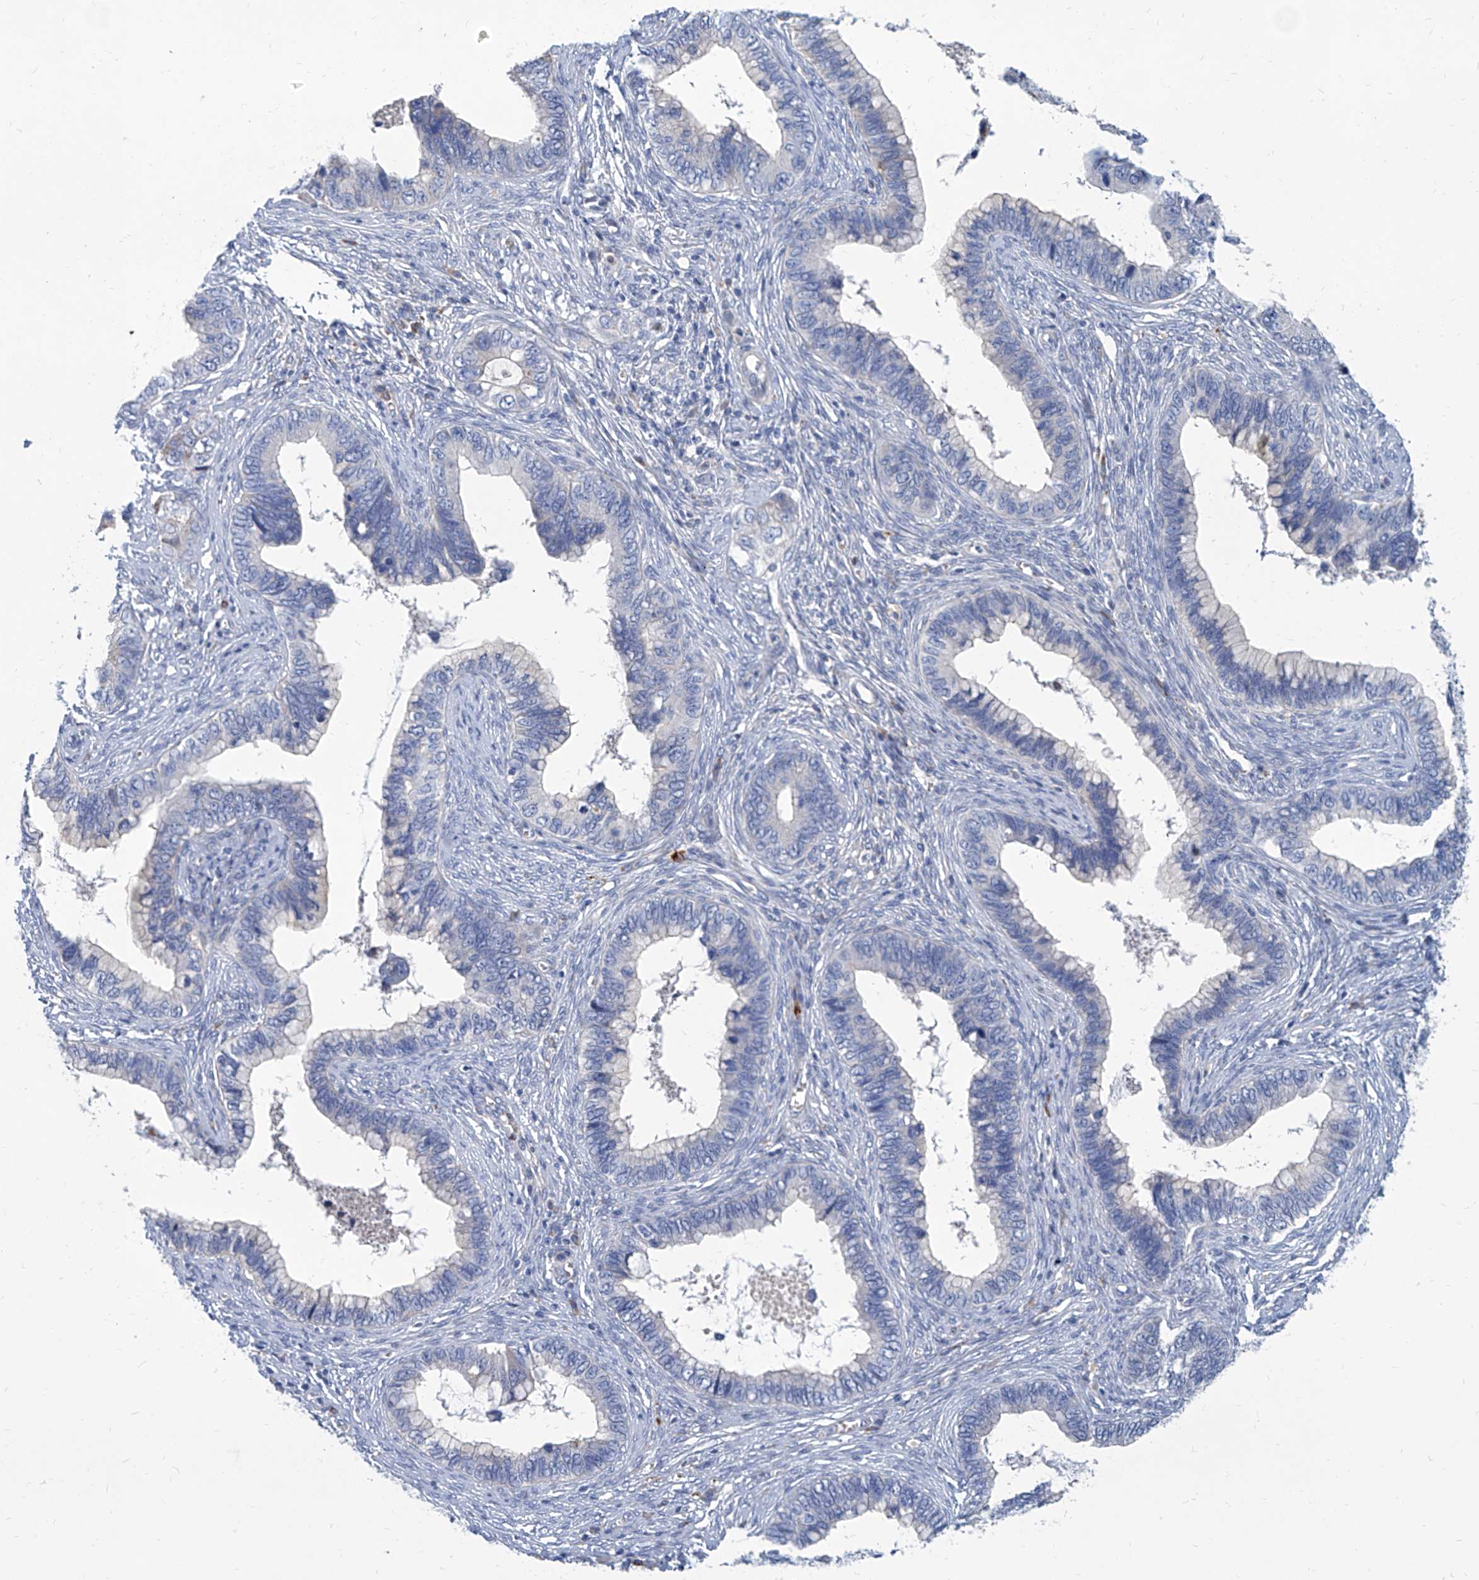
{"staining": {"intensity": "negative", "quantity": "none", "location": "none"}, "tissue": "cervical cancer", "cell_type": "Tumor cells", "image_type": "cancer", "snomed": [{"axis": "morphology", "description": "Adenocarcinoma, NOS"}, {"axis": "topography", "description": "Cervix"}], "caption": "Cervical cancer (adenocarcinoma) stained for a protein using immunohistochemistry (IHC) displays no staining tumor cells.", "gene": "FPR2", "patient": {"sex": "female", "age": 44}}